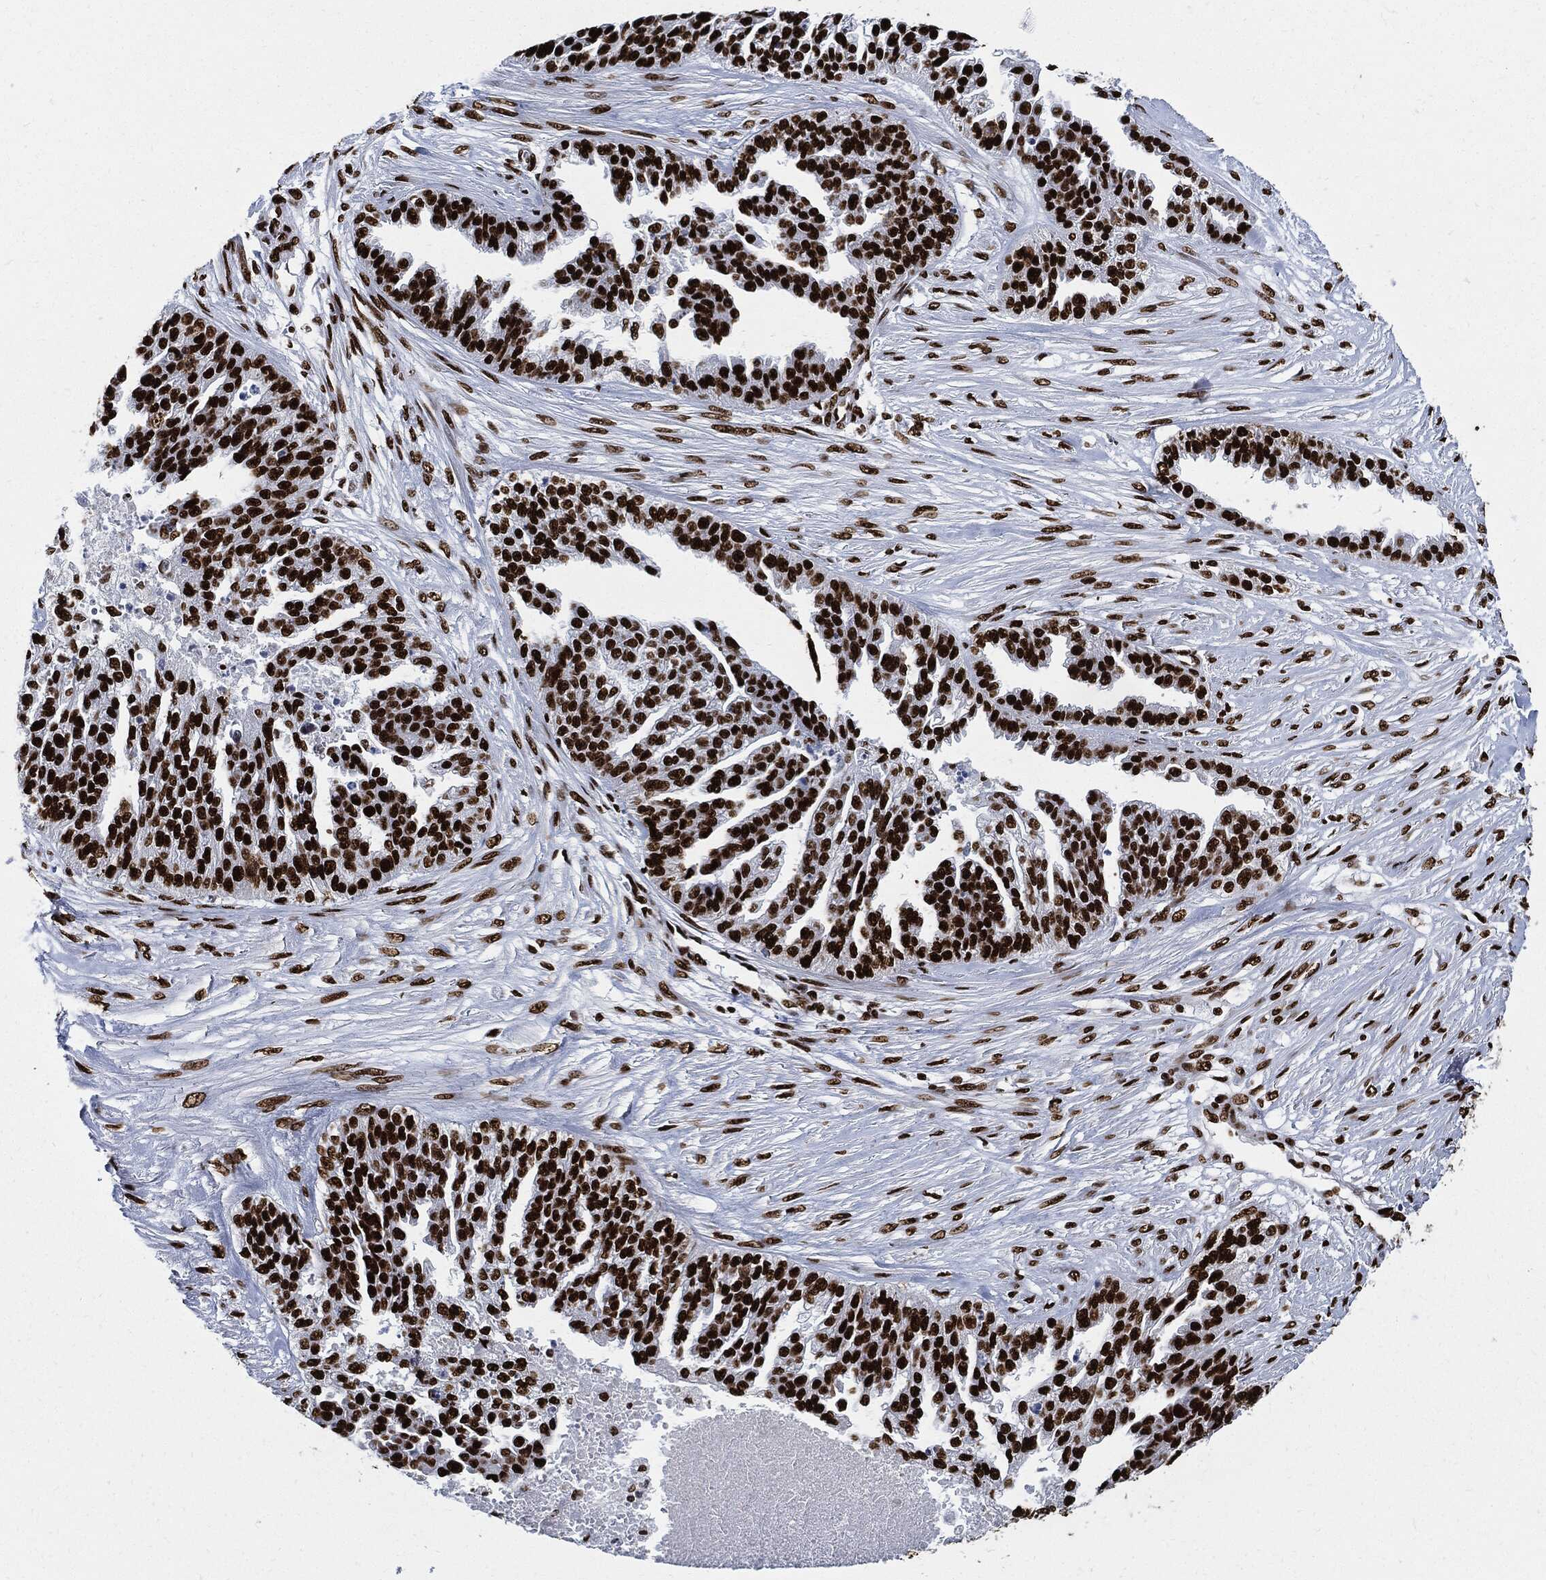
{"staining": {"intensity": "strong", "quantity": ">75%", "location": "nuclear"}, "tissue": "ovarian cancer", "cell_type": "Tumor cells", "image_type": "cancer", "snomed": [{"axis": "morphology", "description": "Cystadenocarcinoma, serous, NOS"}, {"axis": "topography", "description": "Ovary"}], "caption": "Immunohistochemical staining of human ovarian serous cystadenocarcinoma exhibits strong nuclear protein expression in approximately >75% of tumor cells. (Brightfield microscopy of DAB IHC at high magnification).", "gene": "RECQL", "patient": {"sex": "female", "age": 58}}